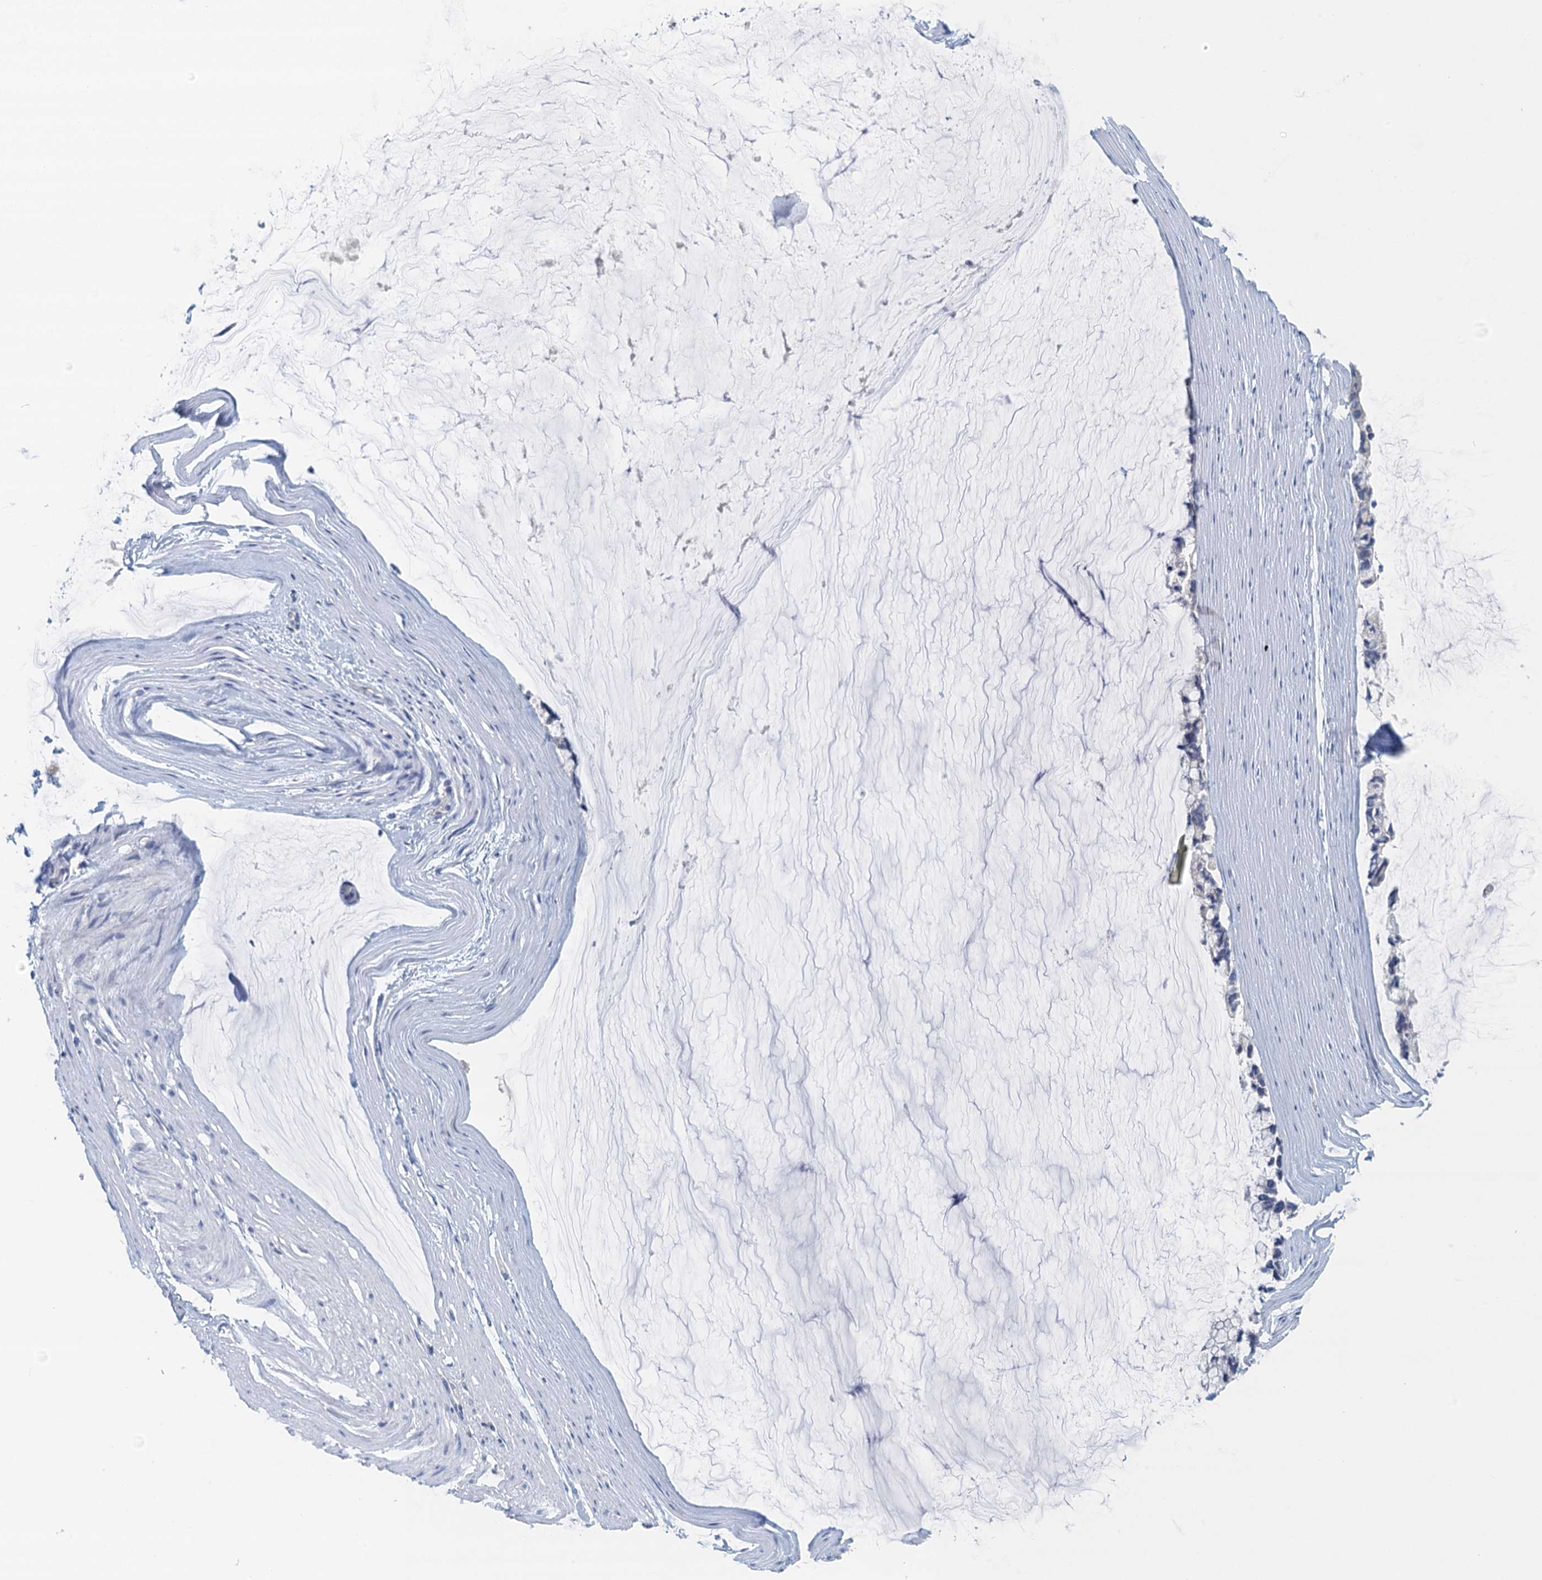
{"staining": {"intensity": "negative", "quantity": "none", "location": "none"}, "tissue": "ovarian cancer", "cell_type": "Tumor cells", "image_type": "cancer", "snomed": [{"axis": "morphology", "description": "Cystadenocarcinoma, mucinous, NOS"}, {"axis": "topography", "description": "Ovary"}], "caption": "Tumor cells show no significant protein staining in ovarian cancer.", "gene": "NUBP2", "patient": {"sex": "female", "age": 39}}